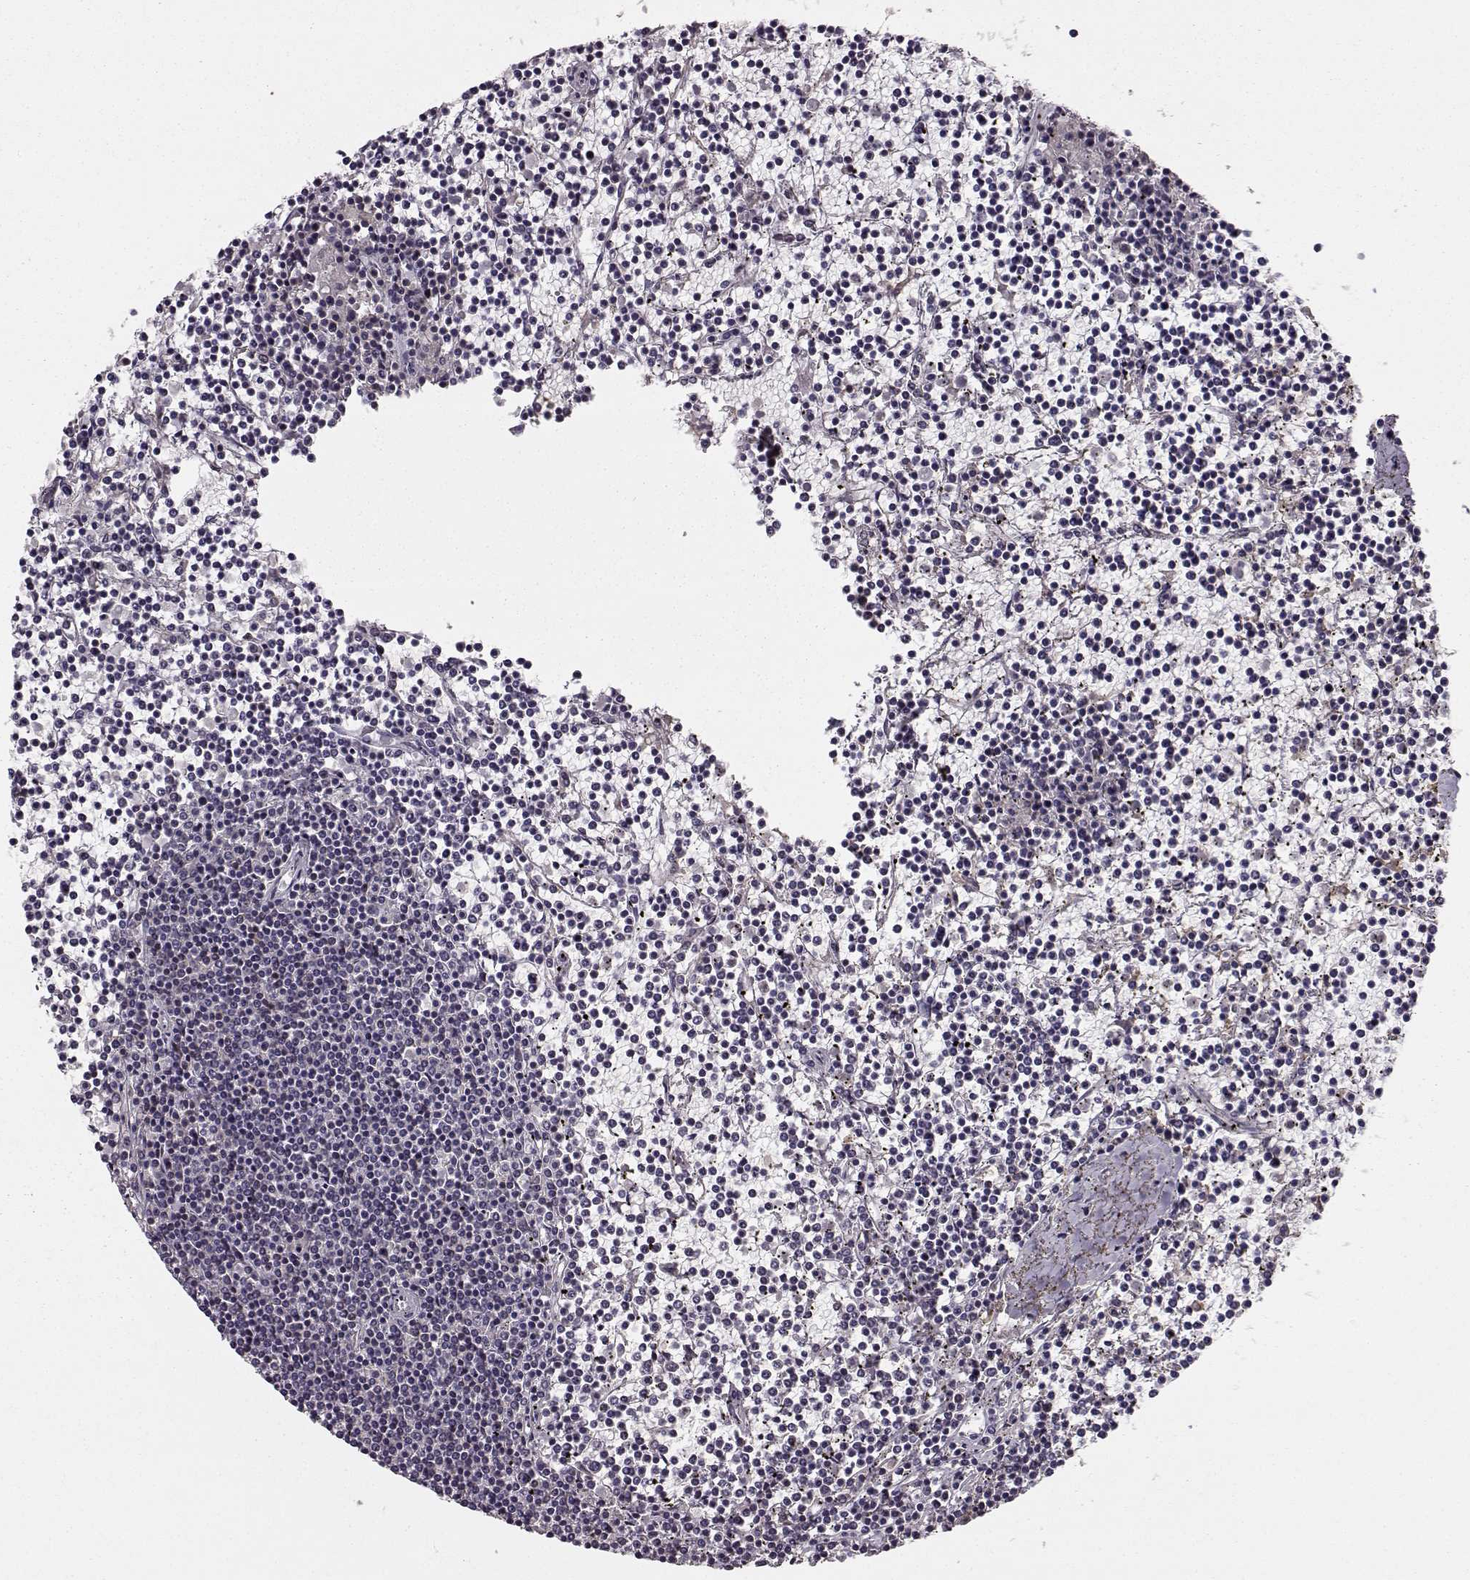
{"staining": {"intensity": "negative", "quantity": "none", "location": "none"}, "tissue": "lymphoma", "cell_type": "Tumor cells", "image_type": "cancer", "snomed": [{"axis": "morphology", "description": "Malignant lymphoma, non-Hodgkin's type, Low grade"}, {"axis": "topography", "description": "Spleen"}], "caption": "The immunohistochemistry micrograph has no significant positivity in tumor cells of lymphoma tissue.", "gene": "MFSD1", "patient": {"sex": "female", "age": 19}}